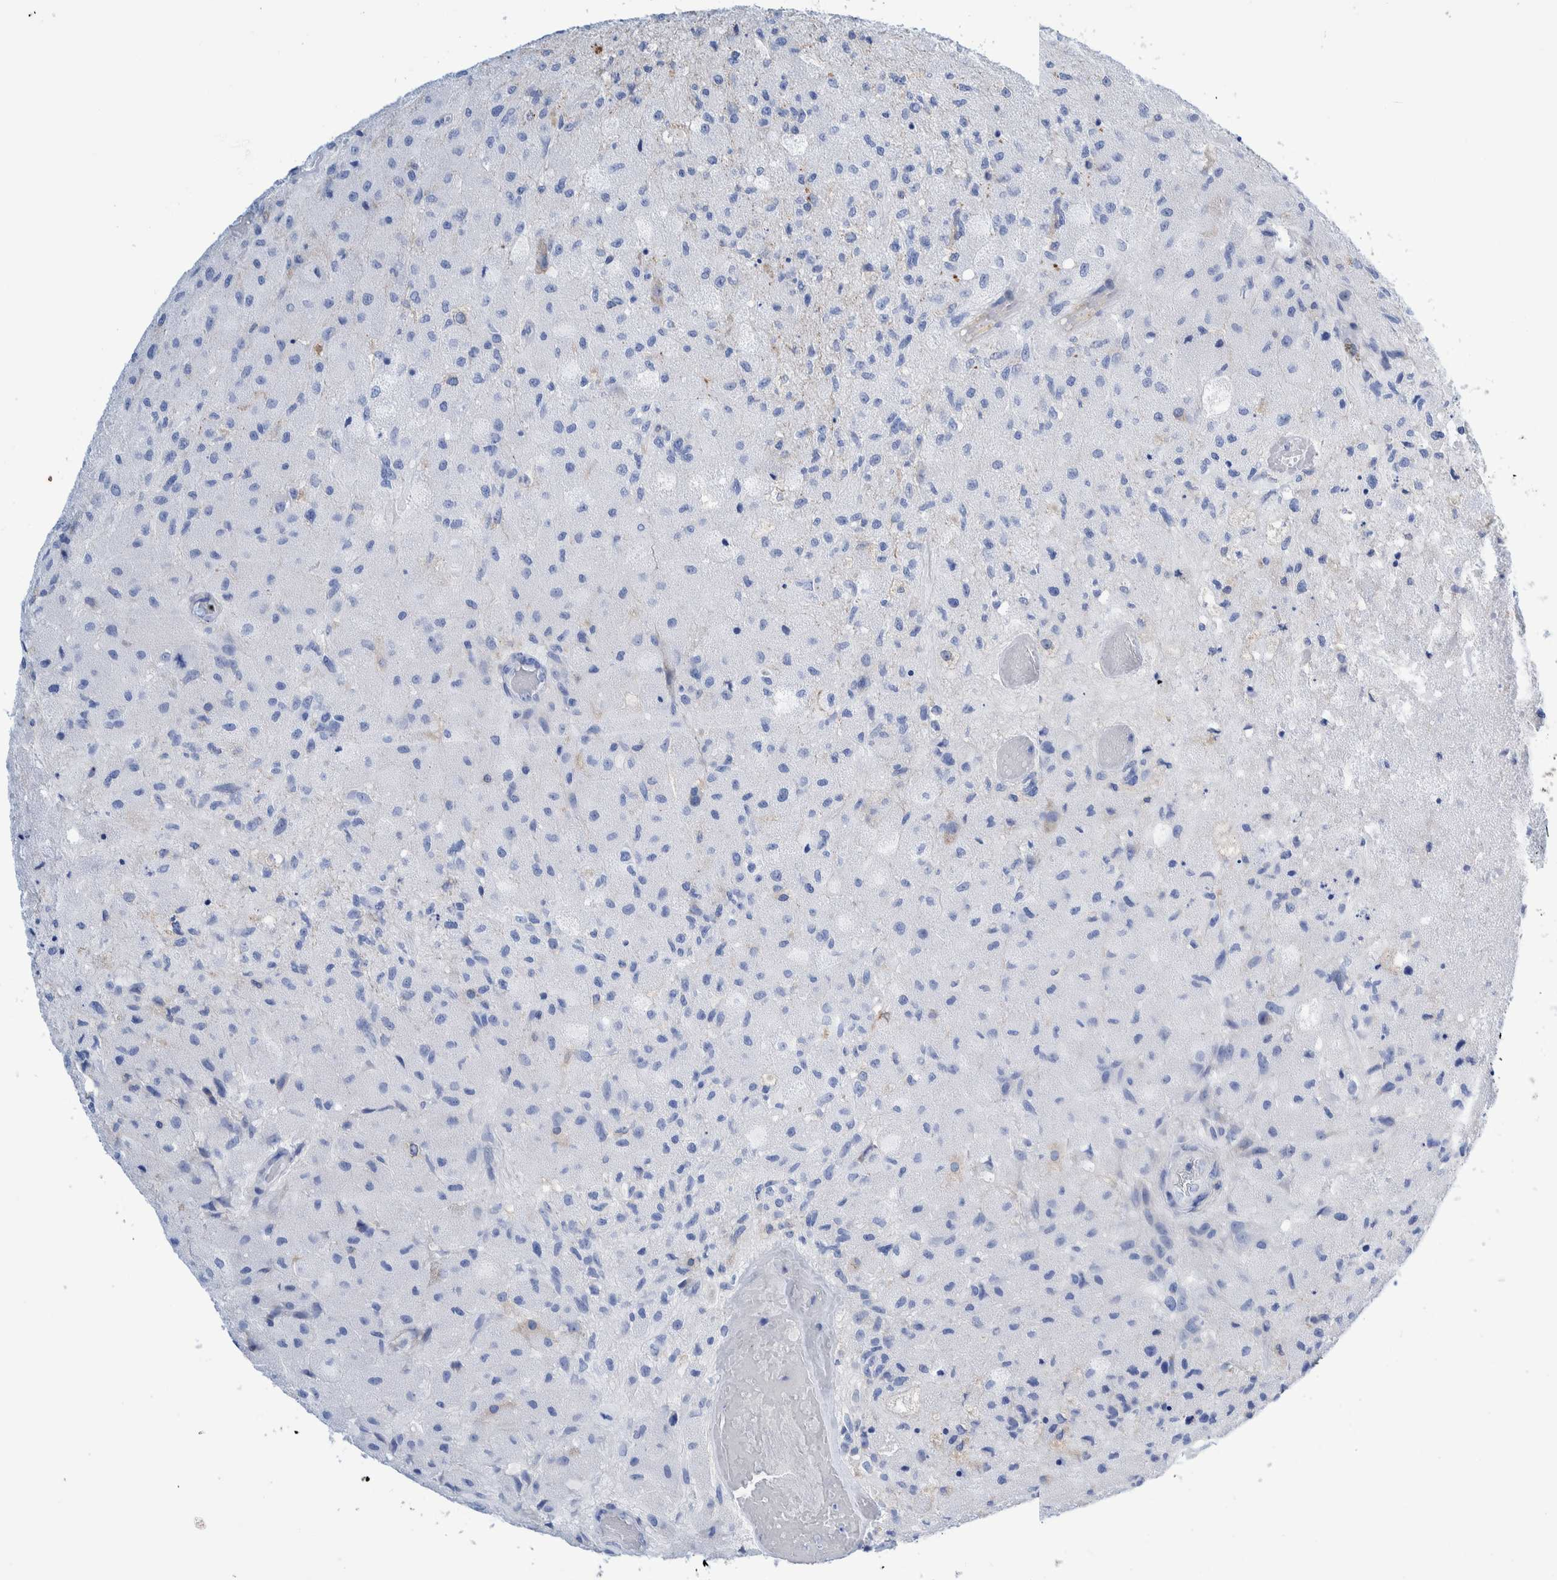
{"staining": {"intensity": "negative", "quantity": "none", "location": "none"}, "tissue": "glioma", "cell_type": "Tumor cells", "image_type": "cancer", "snomed": [{"axis": "morphology", "description": "Normal tissue, NOS"}, {"axis": "morphology", "description": "Glioma, malignant, High grade"}, {"axis": "topography", "description": "Cerebral cortex"}], "caption": "Immunohistochemistry (IHC) image of neoplastic tissue: high-grade glioma (malignant) stained with DAB reveals no significant protein expression in tumor cells.", "gene": "KRT14", "patient": {"sex": "male", "age": 77}}